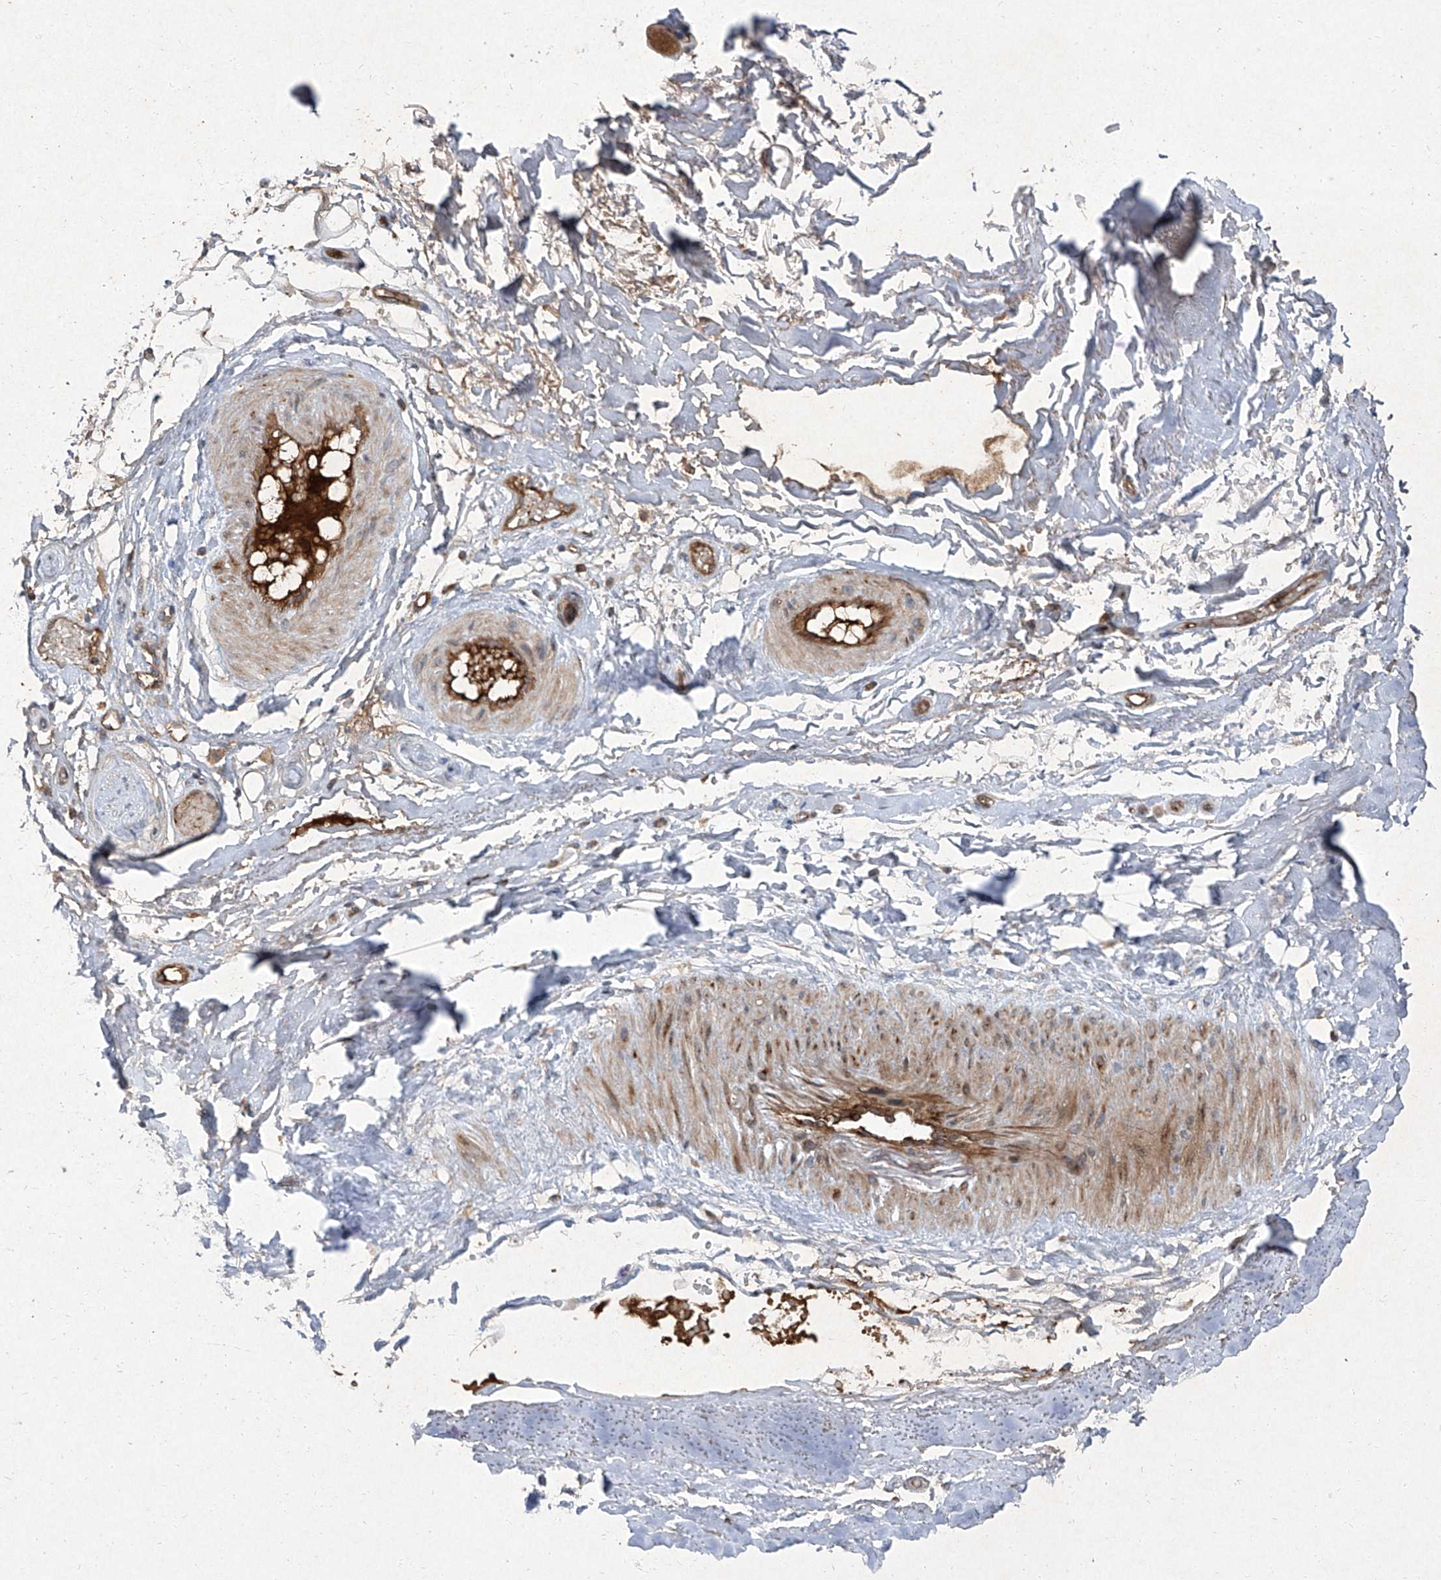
{"staining": {"intensity": "moderate", "quantity": ">75%", "location": "cytoplasmic/membranous"}, "tissue": "adipose tissue", "cell_type": "Adipocytes", "image_type": "normal", "snomed": [{"axis": "morphology", "description": "Normal tissue, NOS"}, {"axis": "morphology", "description": "Basal cell carcinoma"}, {"axis": "topography", "description": "Skin"}], "caption": "DAB (3,3'-diaminobenzidine) immunohistochemical staining of normal human adipose tissue displays moderate cytoplasmic/membranous protein staining in approximately >75% of adipocytes. Immunohistochemistry stains the protein of interest in brown and the nuclei are stained blue.", "gene": "CCN1", "patient": {"sex": "female", "age": 89}}